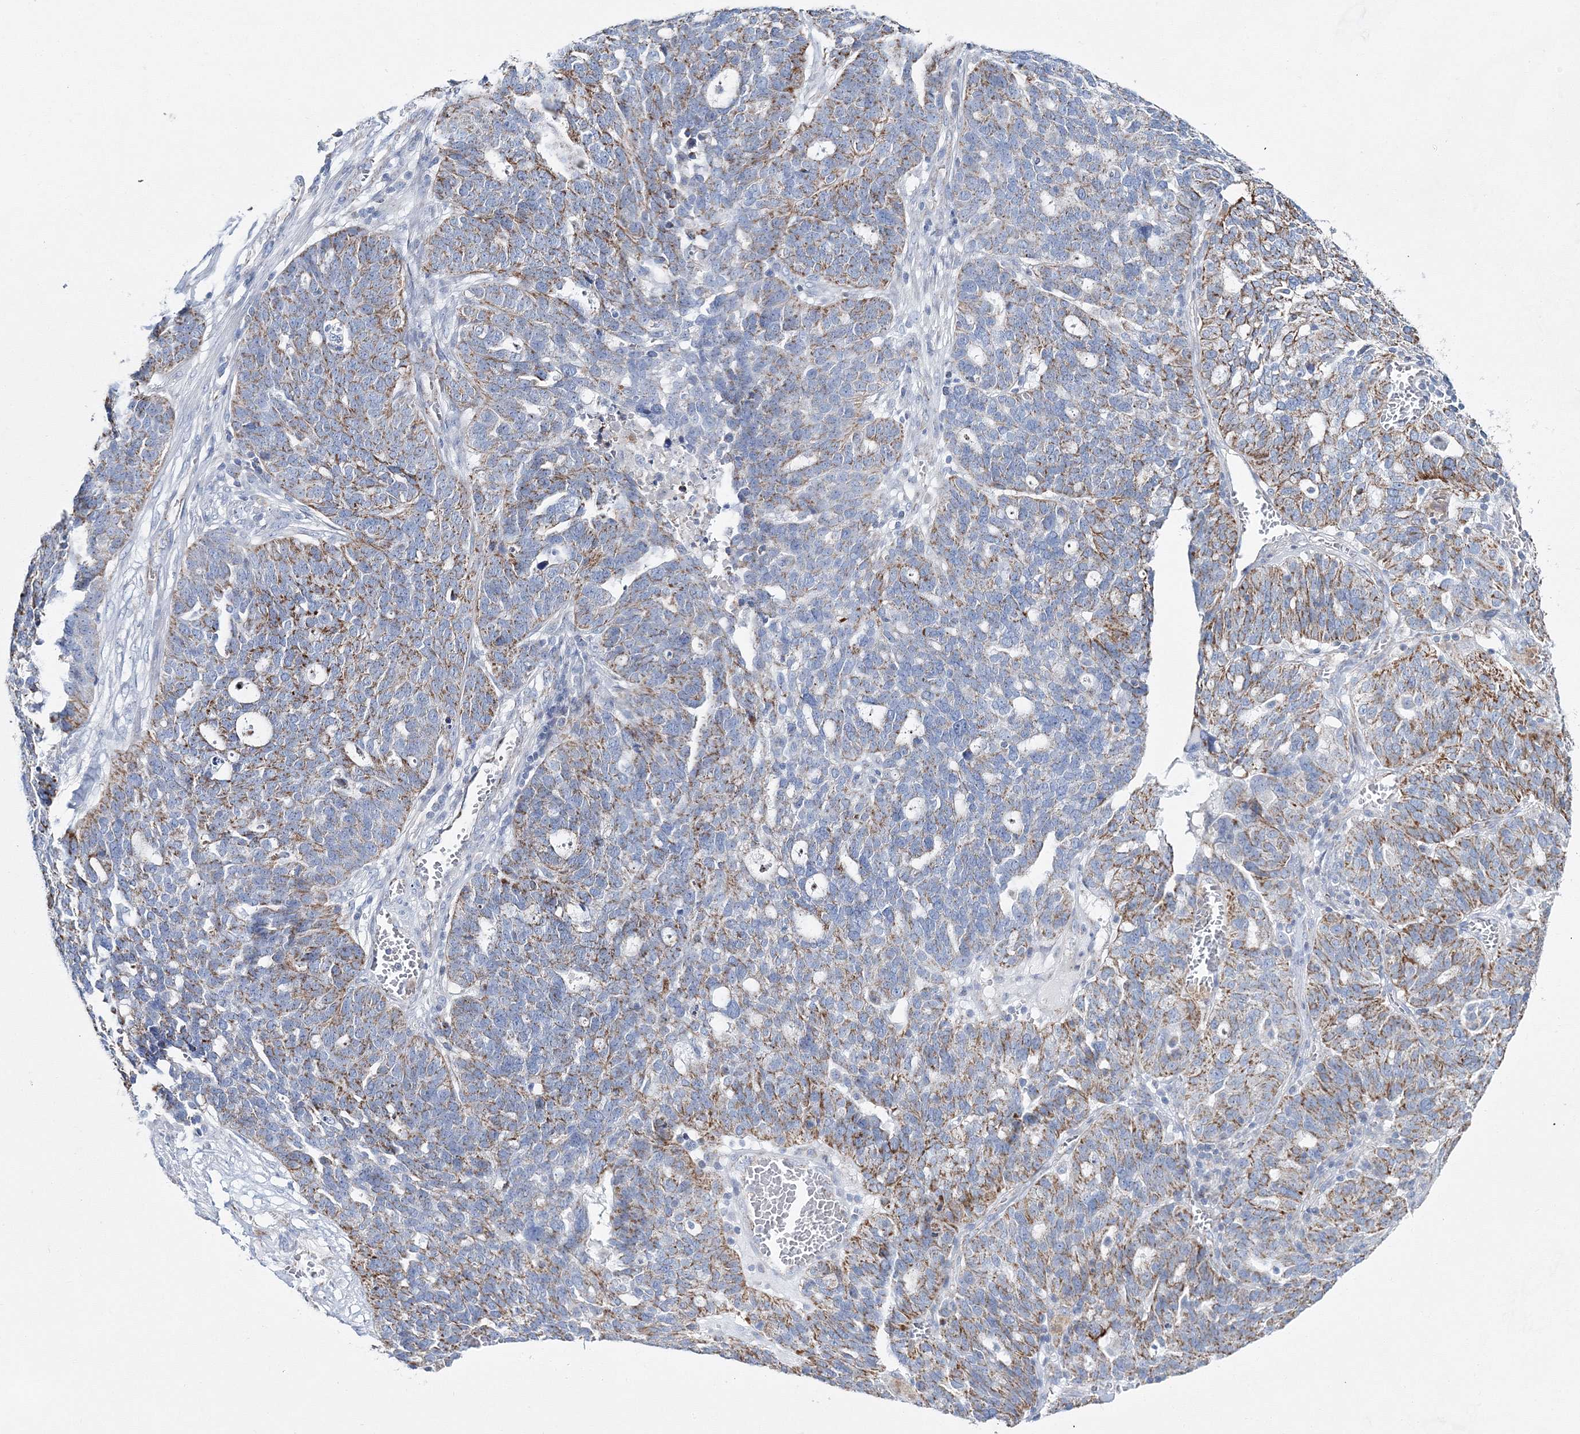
{"staining": {"intensity": "moderate", "quantity": "25%-75%", "location": "cytoplasmic/membranous"}, "tissue": "ovarian cancer", "cell_type": "Tumor cells", "image_type": "cancer", "snomed": [{"axis": "morphology", "description": "Cystadenocarcinoma, serous, NOS"}, {"axis": "topography", "description": "Ovary"}], "caption": "Immunohistochemical staining of human serous cystadenocarcinoma (ovarian) demonstrates moderate cytoplasmic/membranous protein positivity in approximately 25%-75% of tumor cells. (IHC, brightfield microscopy, high magnification).", "gene": "HIBCH", "patient": {"sex": "female", "age": 59}}